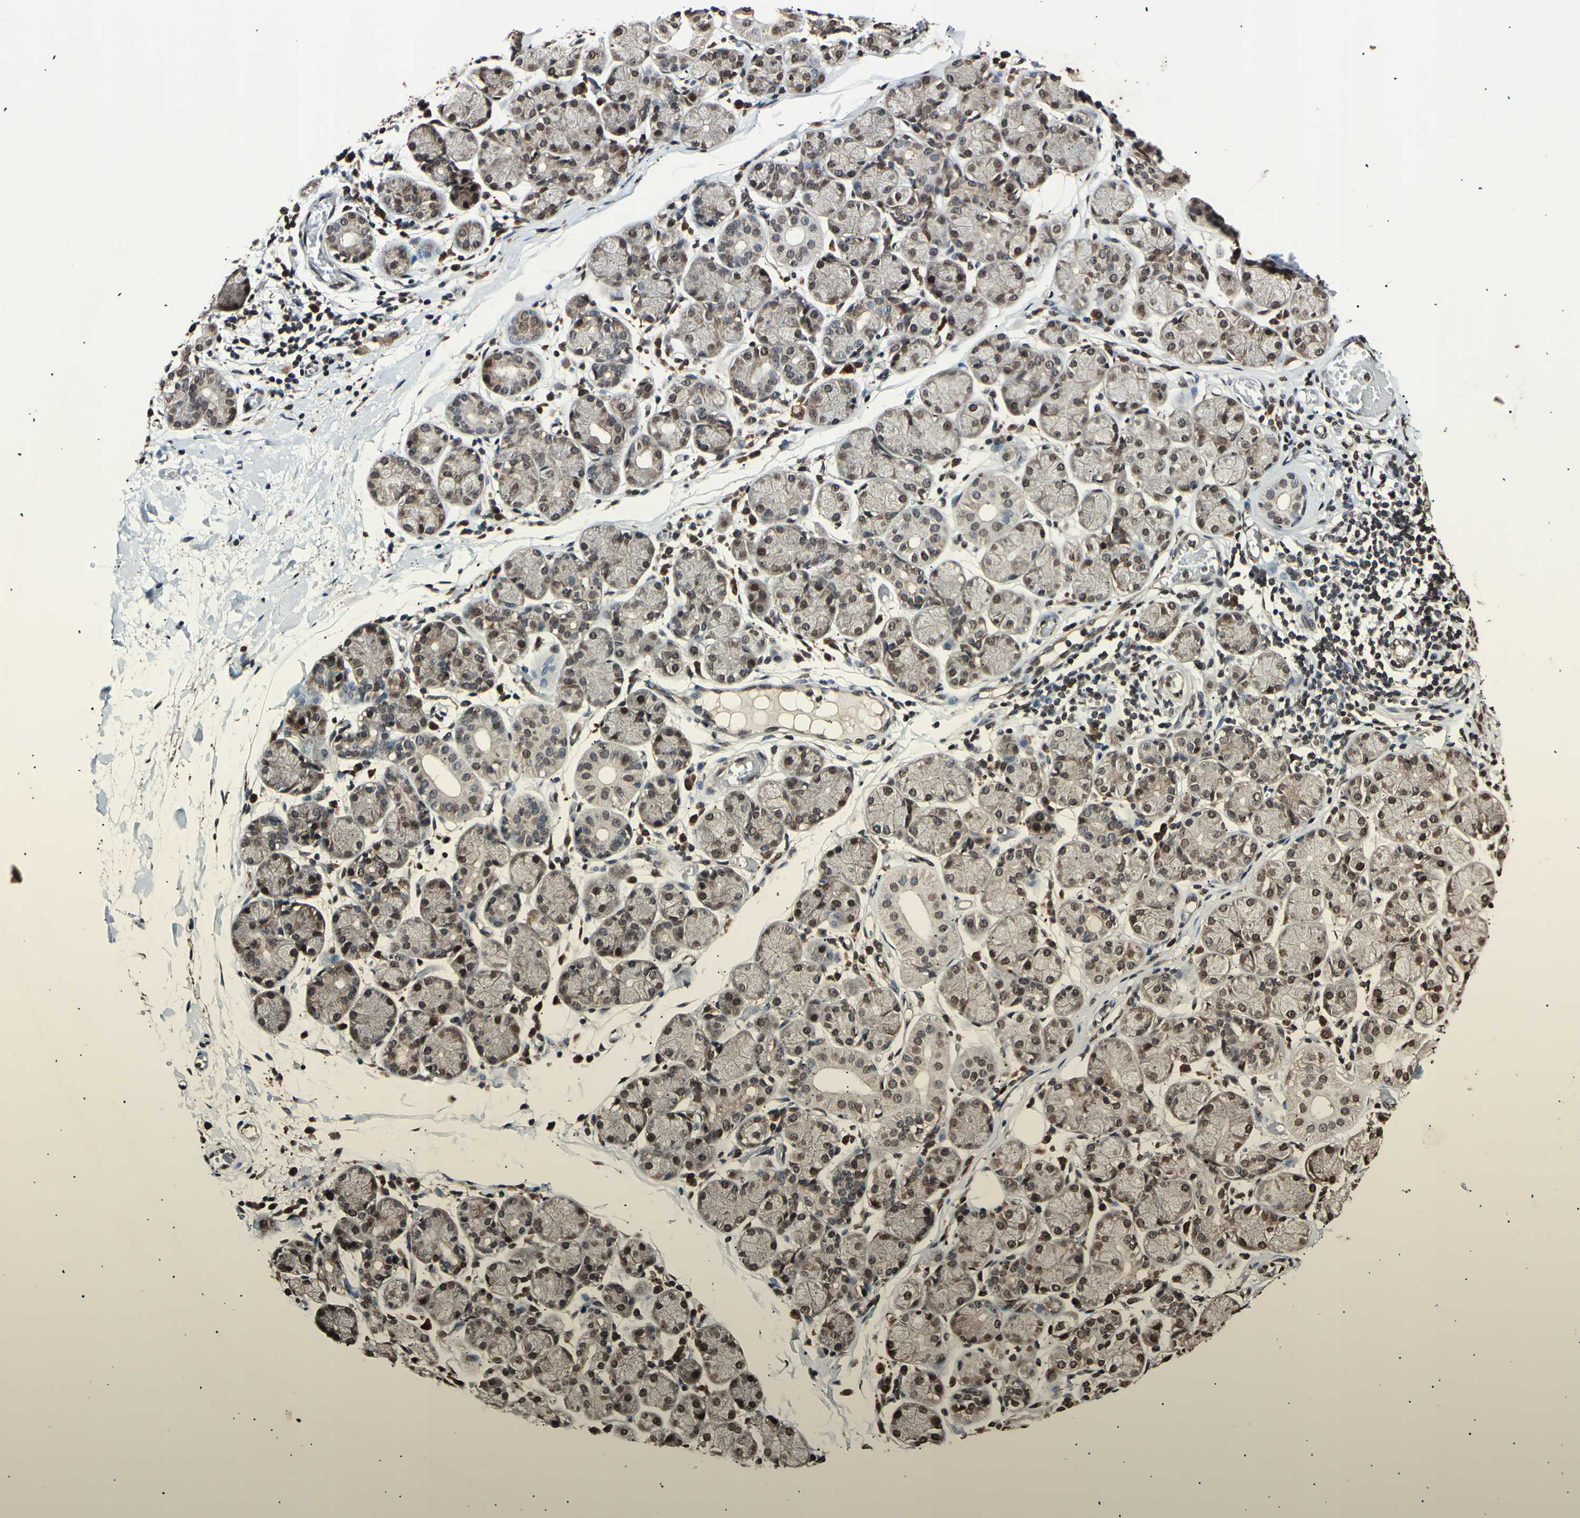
{"staining": {"intensity": "moderate", "quantity": ">75%", "location": "cytoplasmic/membranous,nuclear"}, "tissue": "salivary gland", "cell_type": "Glandular cells", "image_type": "normal", "snomed": [{"axis": "morphology", "description": "Normal tissue, NOS"}, {"axis": "topography", "description": "Salivary gland"}], "caption": "Moderate cytoplasmic/membranous,nuclear expression is appreciated in approximately >75% of glandular cells in normal salivary gland.", "gene": "ANAPC7", "patient": {"sex": "female", "age": 24}}